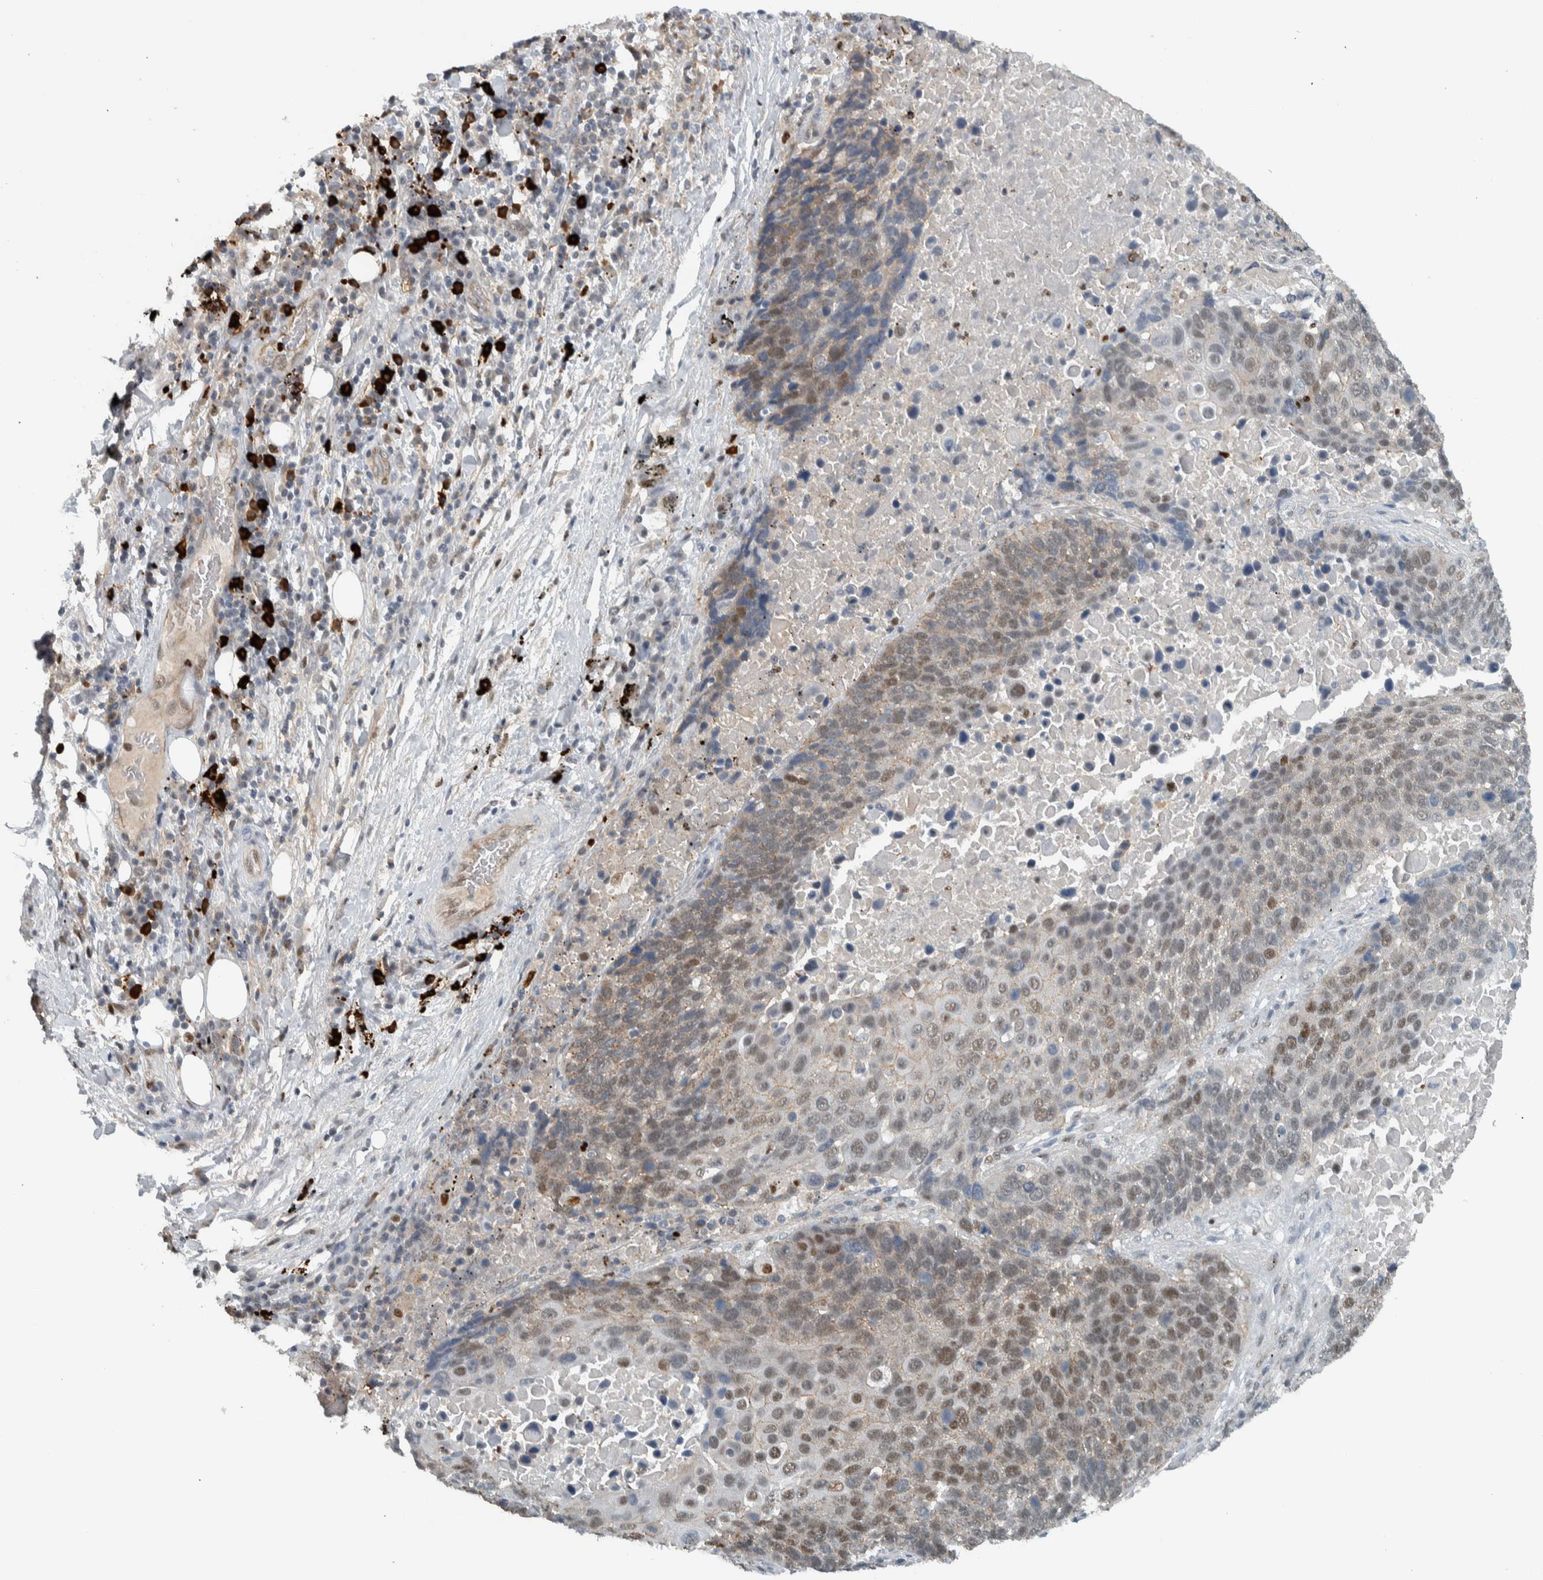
{"staining": {"intensity": "weak", "quantity": ">75%", "location": "nuclear"}, "tissue": "lung cancer", "cell_type": "Tumor cells", "image_type": "cancer", "snomed": [{"axis": "morphology", "description": "Squamous cell carcinoma, NOS"}, {"axis": "topography", "description": "Lung"}], "caption": "Immunohistochemical staining of human squamous cell carcinoma (lung) displays weak nuclear protein staining in approximately >75% of tumor cells.", "gene": "ADPRM", "patient": {"sex": "male", "age": 66}}